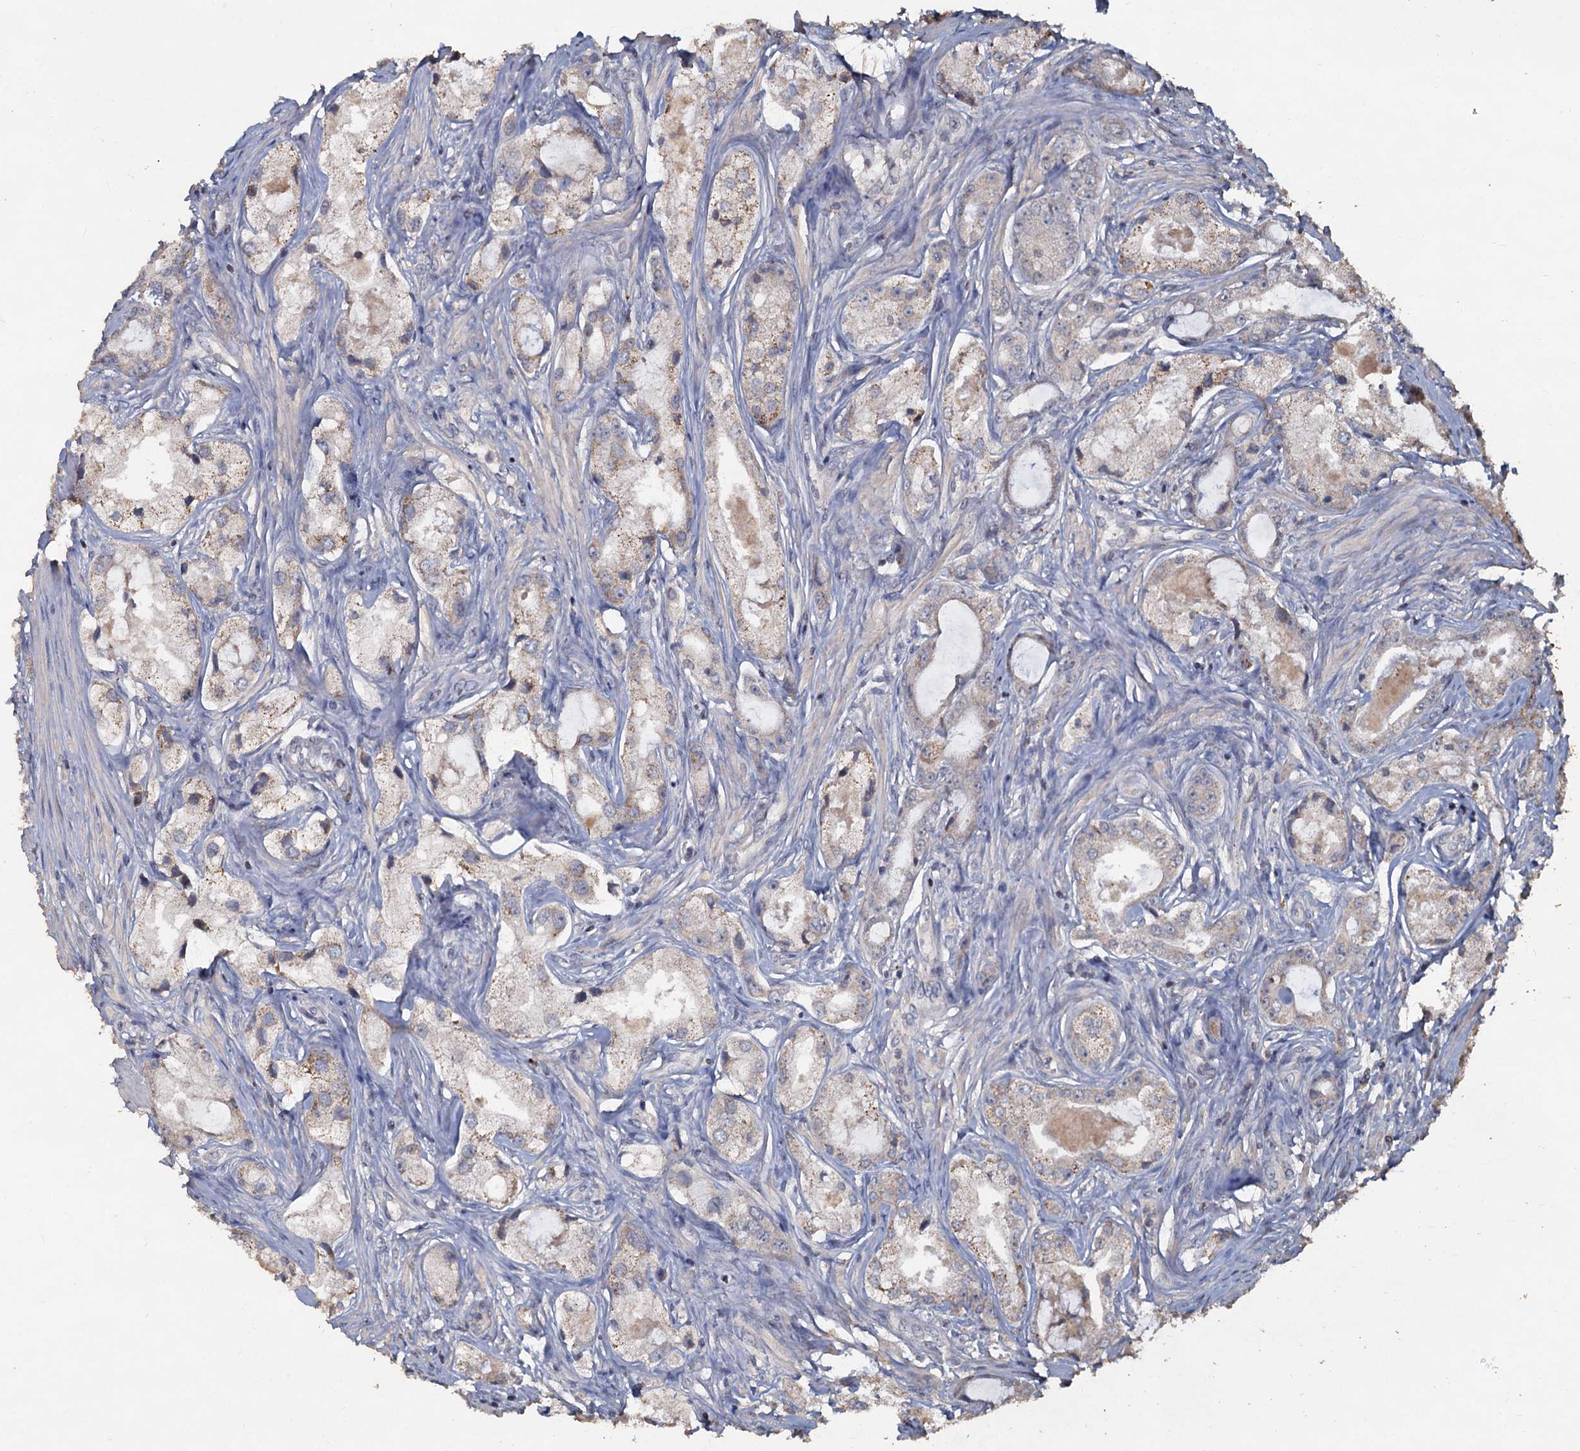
{"staining": {"intensity": "weak", "quantity": "<25%", "location": "cytoplasmic/membranous"}, "tissue": "prostate cancer", "cell_type": "Tumor cells", "image_type": "cancer", "snomed": [{"axis": "morphology", "description": "Adenocarcinoma, Low grade"}, {"axis": "topography", "description": "Prostate"}], "caption": "Immunohistochemistry (IHC) photomicrograph of adenocarcinoma (low-grade) (prostate) stained for a protein (brown), which displays no positivity in tumor cells.", "gene": "CCDC61", "patient": {"sex": "male", "age": 68}}